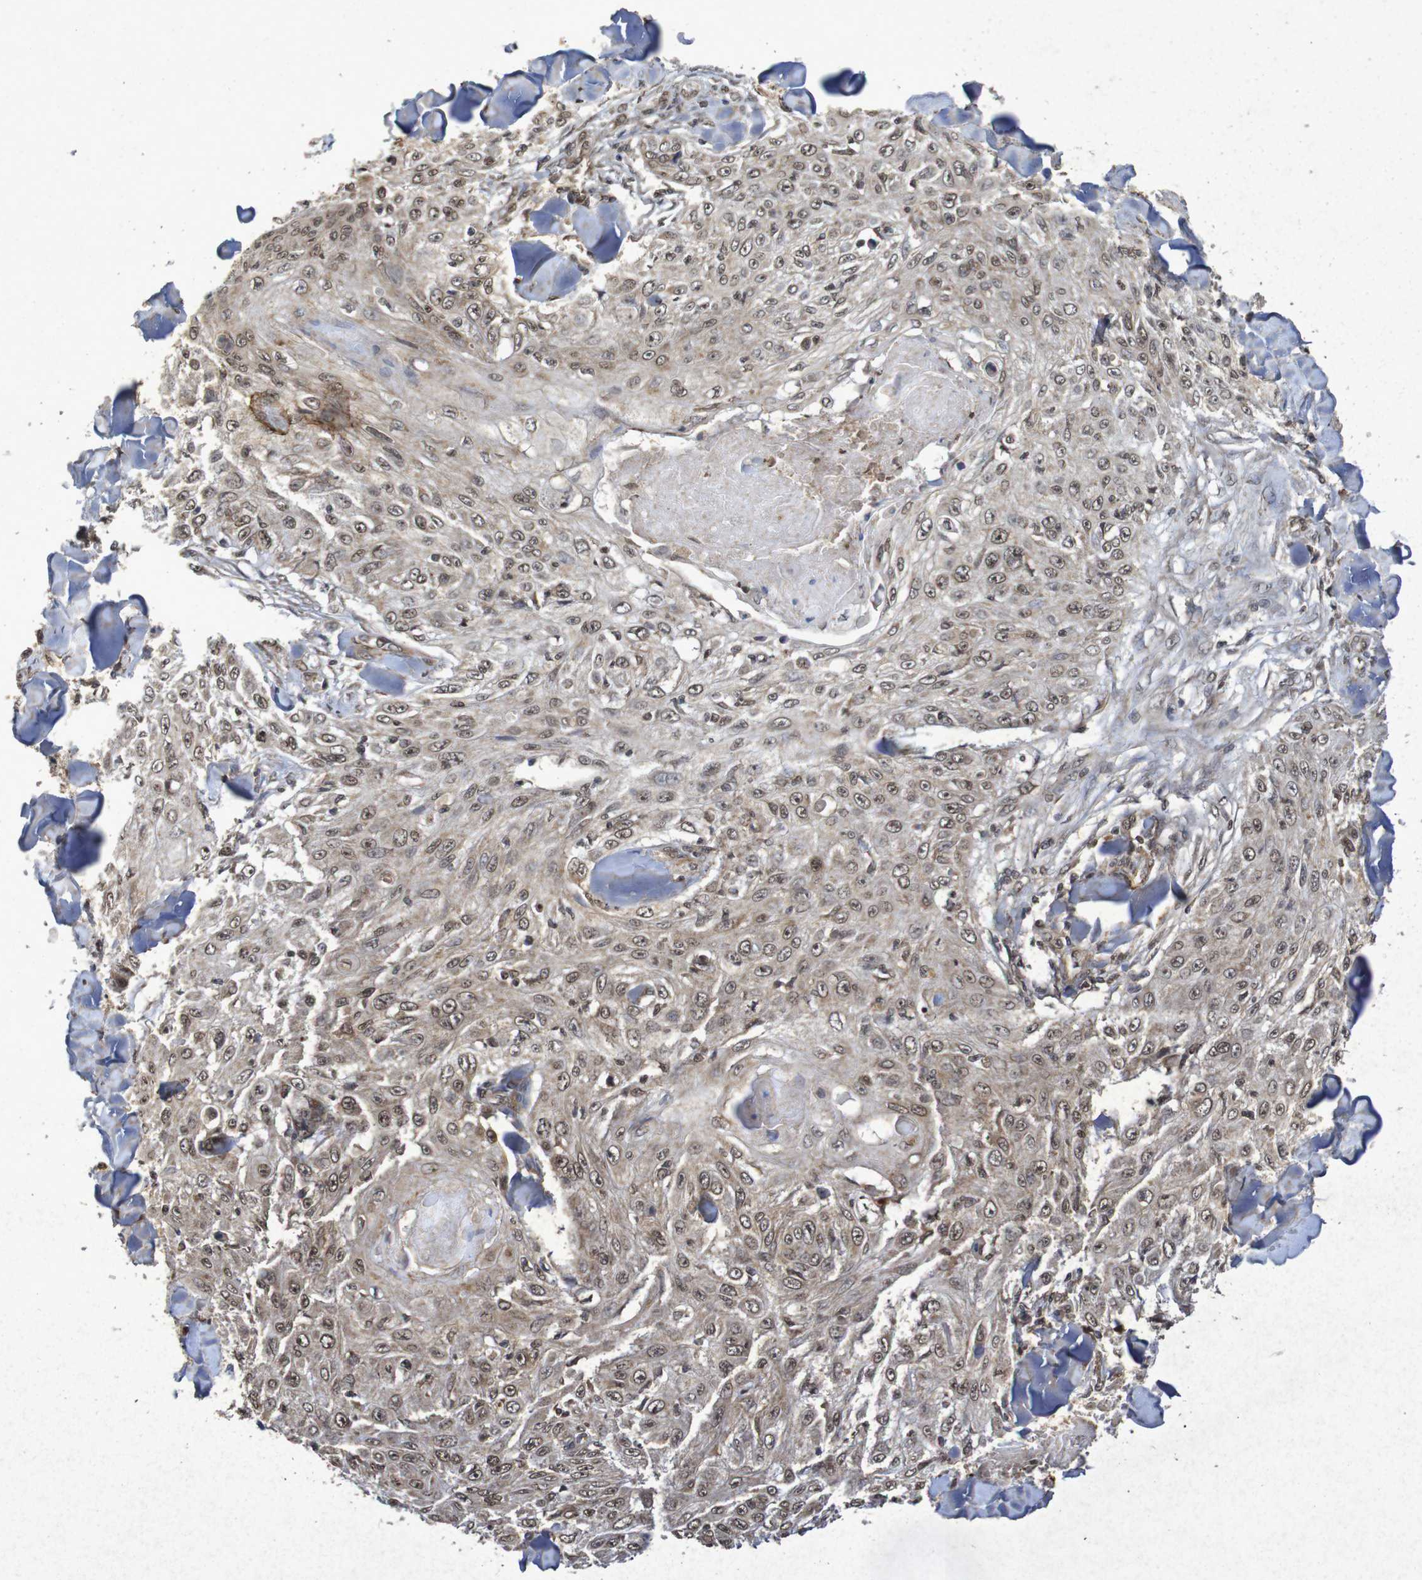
{"staining": {"intensity": "moderate", "quantity": ">75%", "location": "cytoplasmic/membranous,nuclear"}, "tissue": "skin cancer", "cell_type": "Tumor cells", "image_type": "cancer", "snomed": [{"axis": "morphology", "description": "Squamous cell carcinoma, NOS"}, {"axis": "topography", "description": "Skin"}], "caption": "DAB (3,3'-diaminobenzidine) immunohistochemical staining of human skin cancer demonstrates moderate cytoplasmic/membranous and nuclear protein positivity in approximately >75% of tumor cells.", "gene": "GUCY1A2", "patient": {"sex": "male", "age": 86}}